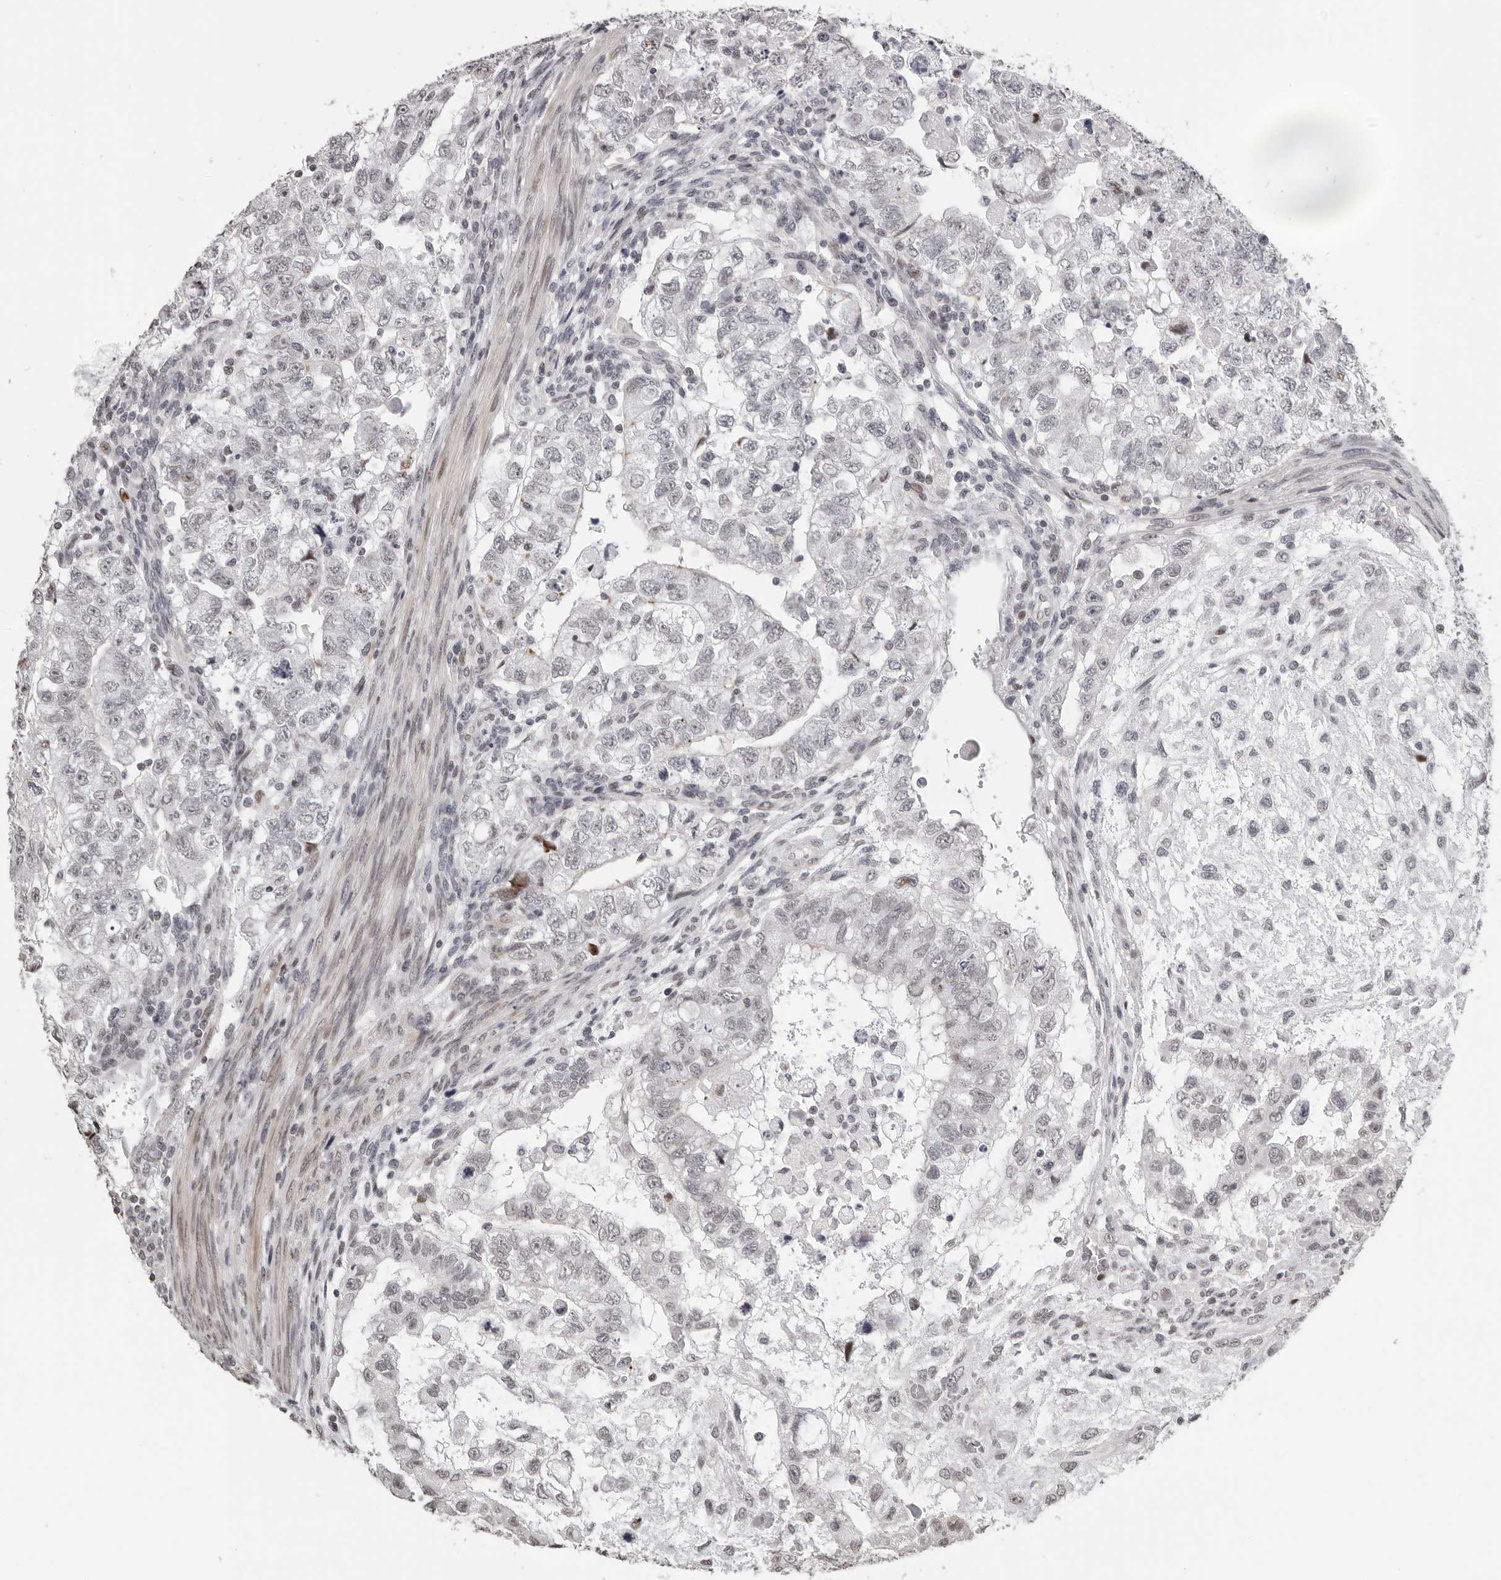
{"staining": {"intensity": "negative", "quantity": "none", "location": "none"}, "tissue": "testis cancer", "cell_type": "Tumor cells", "image_type": "cancer", "snomed": [{"axis": "morphology", "description": "Carcinoma, Embryonal, NOS"}, {"axis": "topography", "description": "Testis"}], "caption": "Tumor cells show no significant positivity in testis cancer. (DAB immunohistochemistry (IHC) visualized using brightfield microscopy, high magnification).", "gene": "ORC1", "patient": {"sex": "male", "age": 37}}